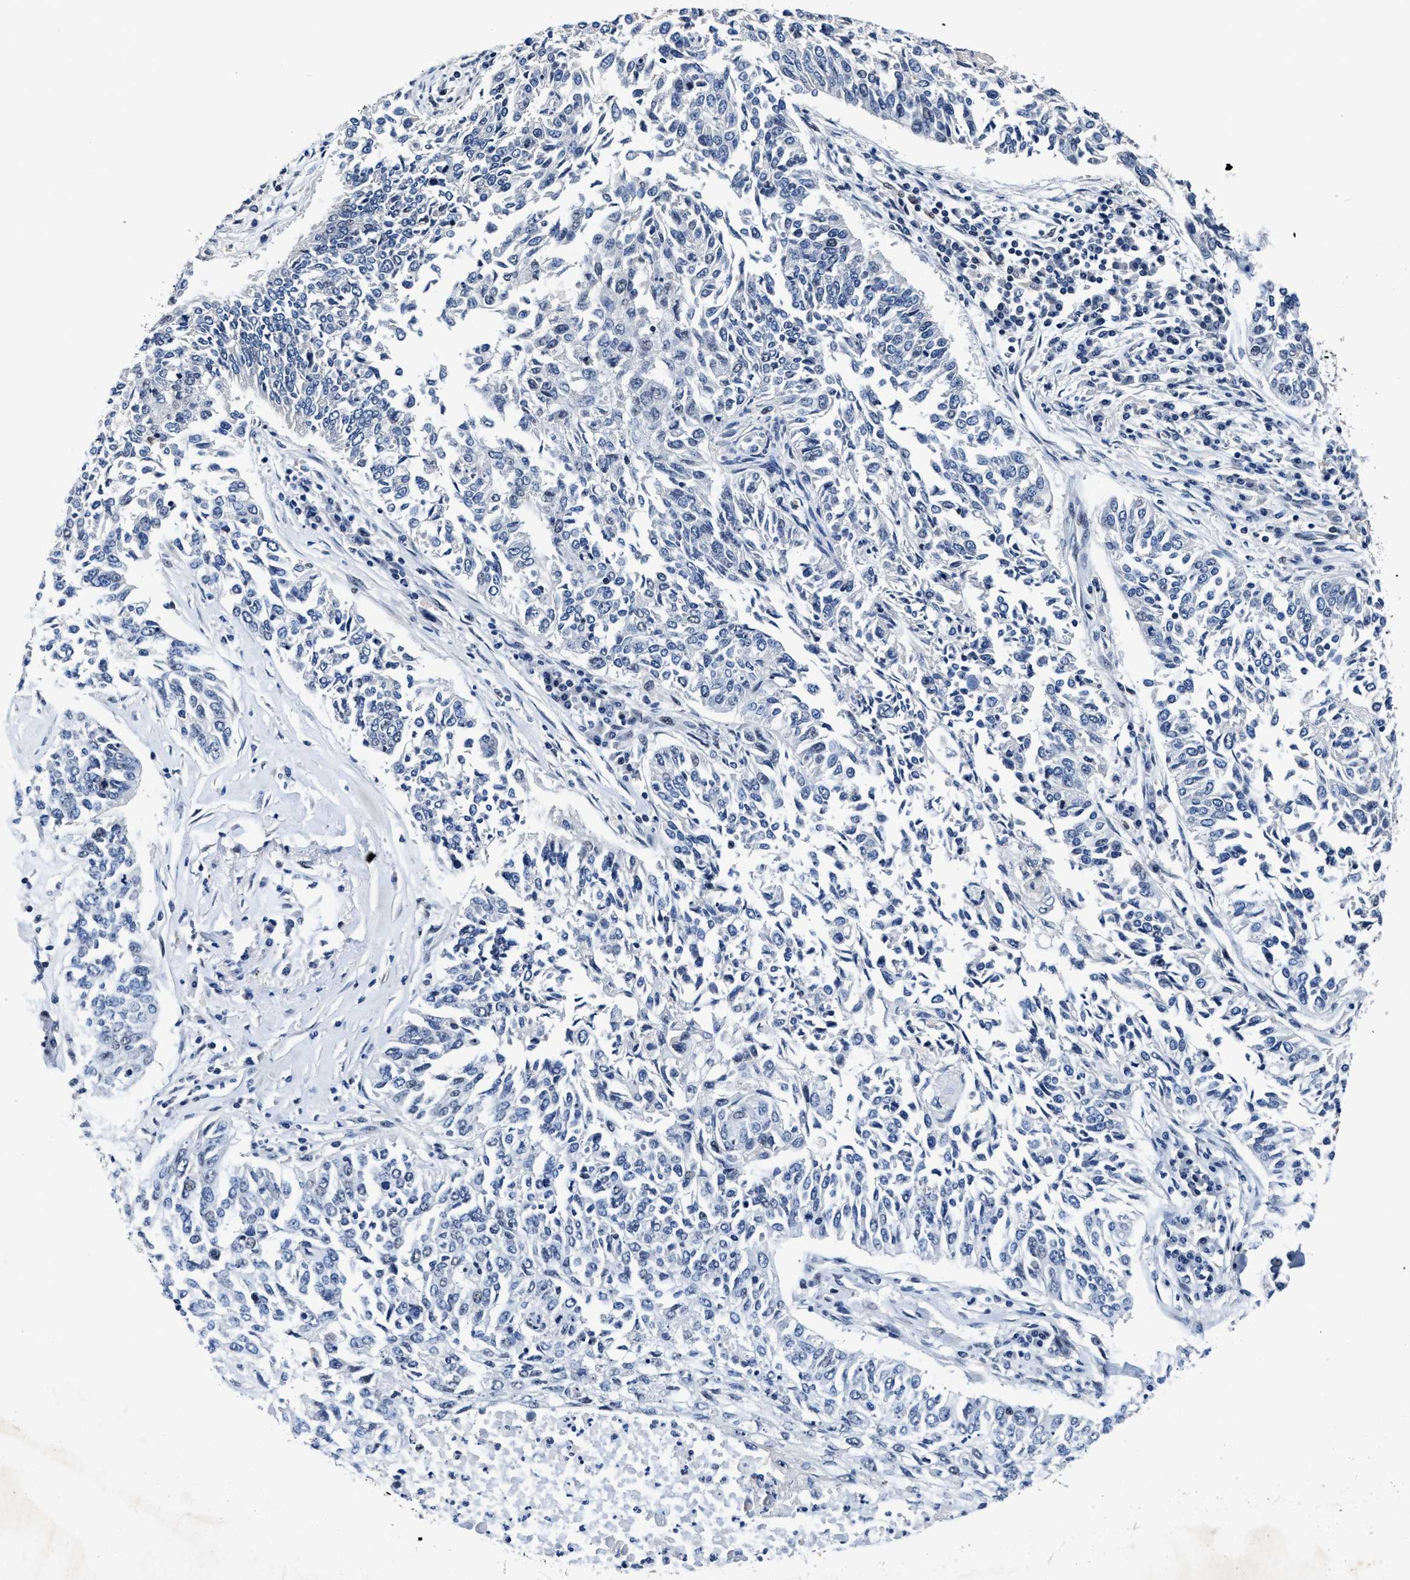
{"staining": {"intensity": "negative", "quantity": "none", "location": "none"}, "tissue": "lung cancer", "cell_type": "Tumor cells", "image_type": "cancer", "snomed": [{"axis": "morphology", "description": "Normal tissue, NOS"}, {"axis": "morphology", "description": "Squamous cell carcinoma, NOS"}, {"axis": "topography", "description": "Cartilage tissue"}, {"axis": "topography", "description": "Bronchus"}, {"axis": "topography", "description": "Lung"}], "caption": "A photomicrograph of squamous cell carcinoma (lung) stained for a protein exhibits no brown staining in tumor cells.", "gene": "ZNF233", "patient": {"sex": "female", "age": 49}}